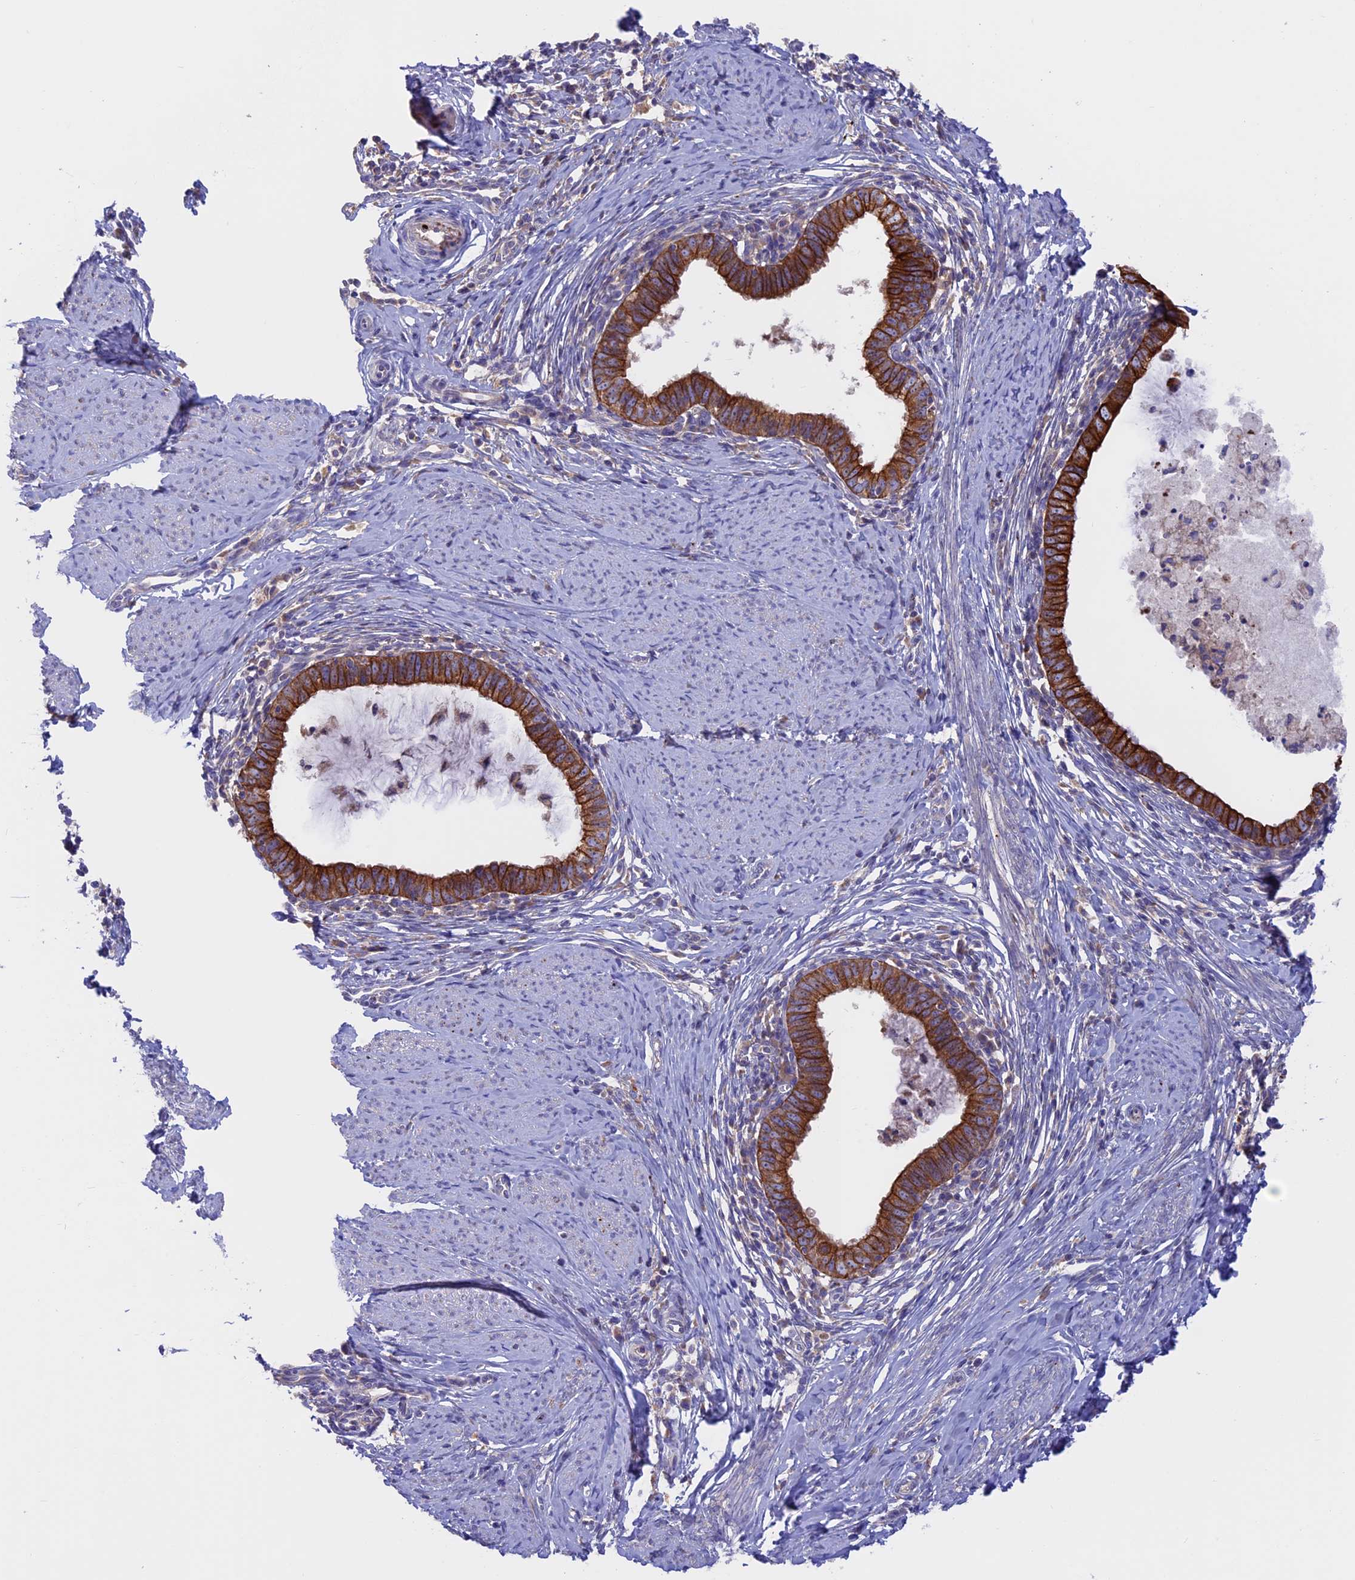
{"staining": {"intensity": "strong", "quantity": ">75%", "location": "cytoplasmic/membranous"}, "tissue": "cervical cancer", "cell_type": "Tumor cells", "image_type": "cancer", "snomed": [{"axis": "morphology", "description": "Adenocarcinoma, NOS"}, {"axis": "topography", "description": "Cervix"}], "caption": "About >75% of tumor cells in human cervical adenocarcinoma exhibit strong cytoplasmic/membranous protein expression as visualized by brown immunohistochemical staining.", "gene": "PTPN9", "patient": {"sex": "female", "age": 36}}